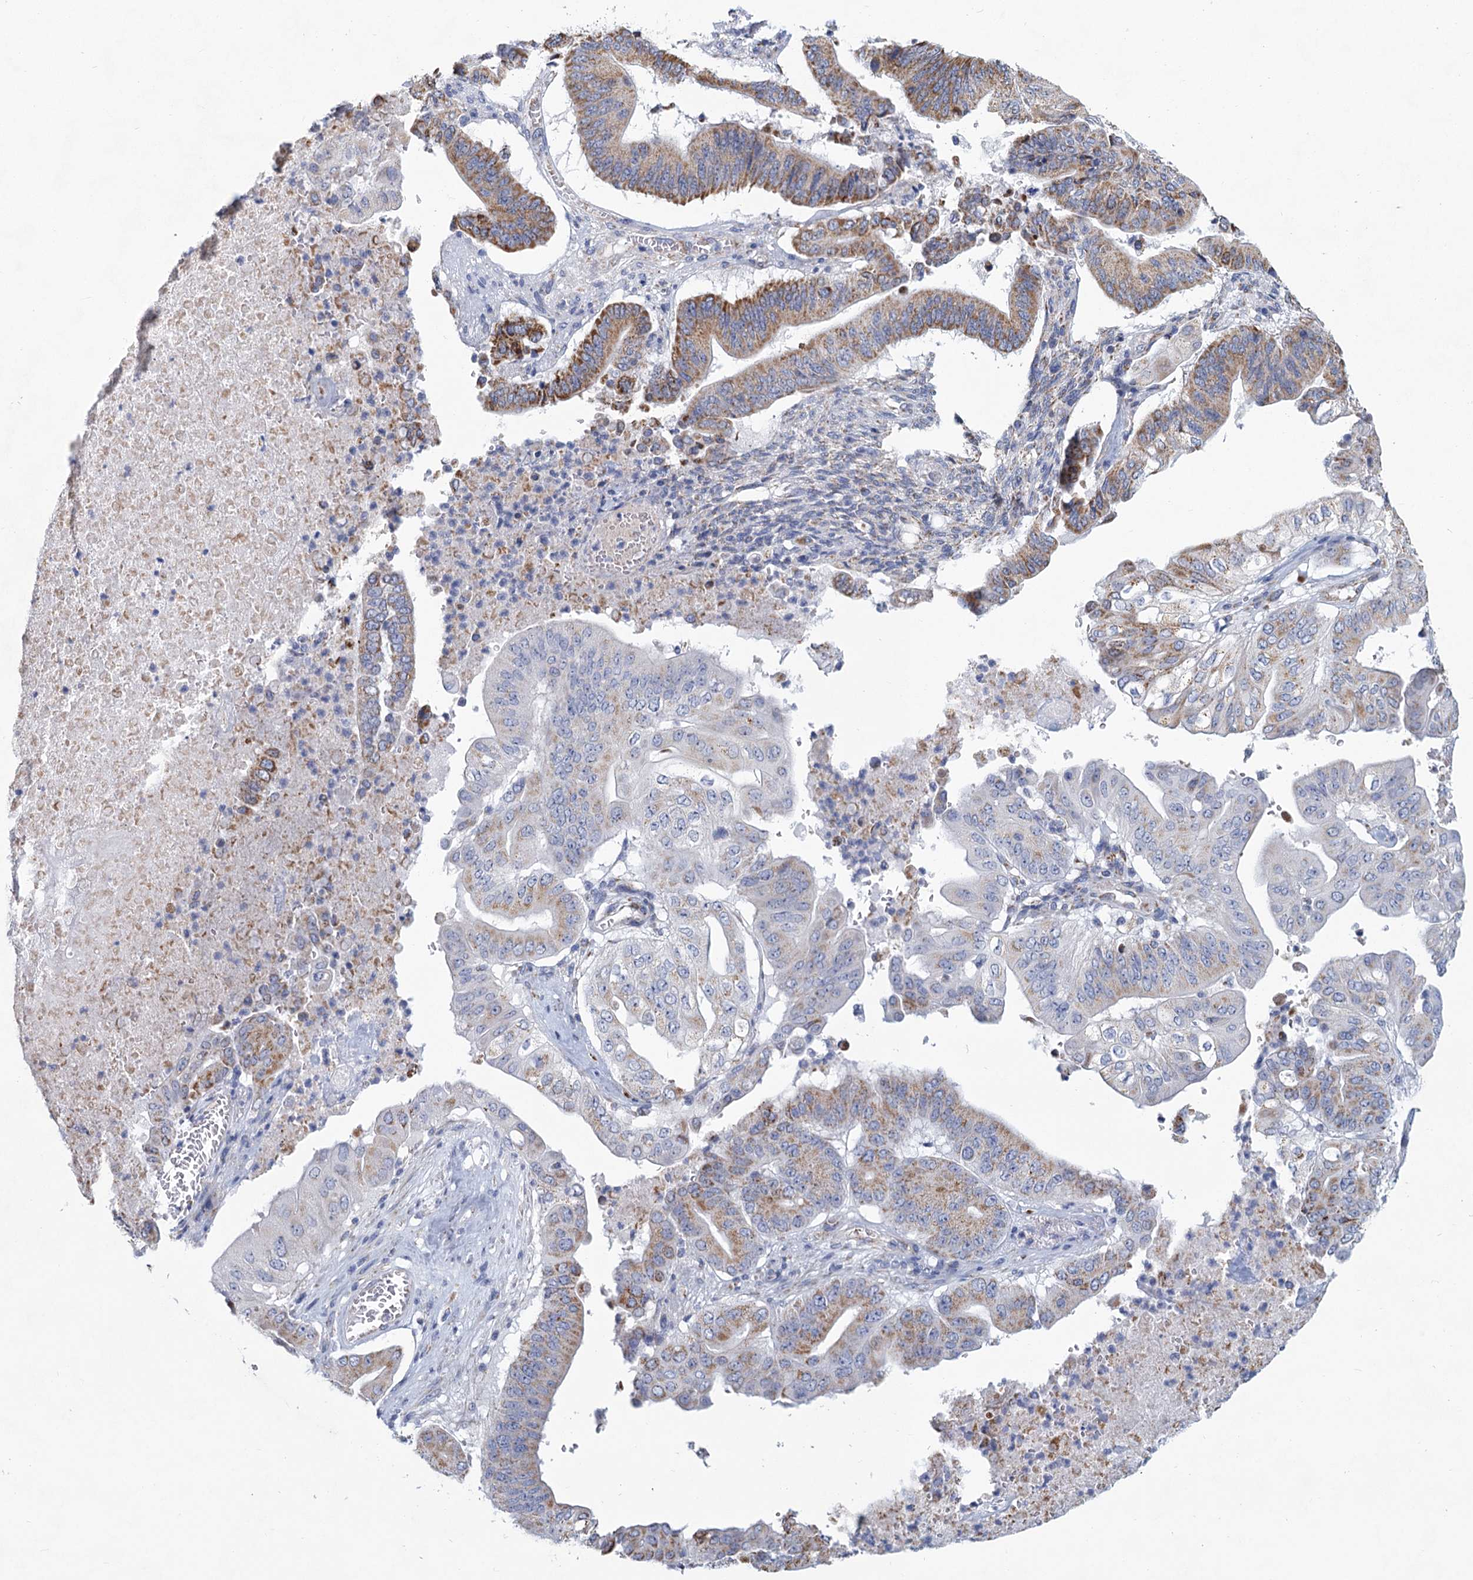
{"staining": {"intensity": "moderate", "quantity": "25%-75%", "location": "cytoplasmic/membranous"}, "tissue": "pancreatic cancer", "cell_type": "Tumor cells", "image_type": "cancer", "snomed": [{"axis": "morphology", "description": "Adenocarcinoma, NOS"}, {"axis": "topography", "description": "Pancreas"}], "caption": "Immunohistochemistry (IHC) of human pancreatic adenocarcinoma exhibits medium levels of moderate cytoplasmic/membranous expression in about 25%-75% of tumor cells.", "gene": "NDUFC2", "patient": {"sex": "female", "age": 77}}